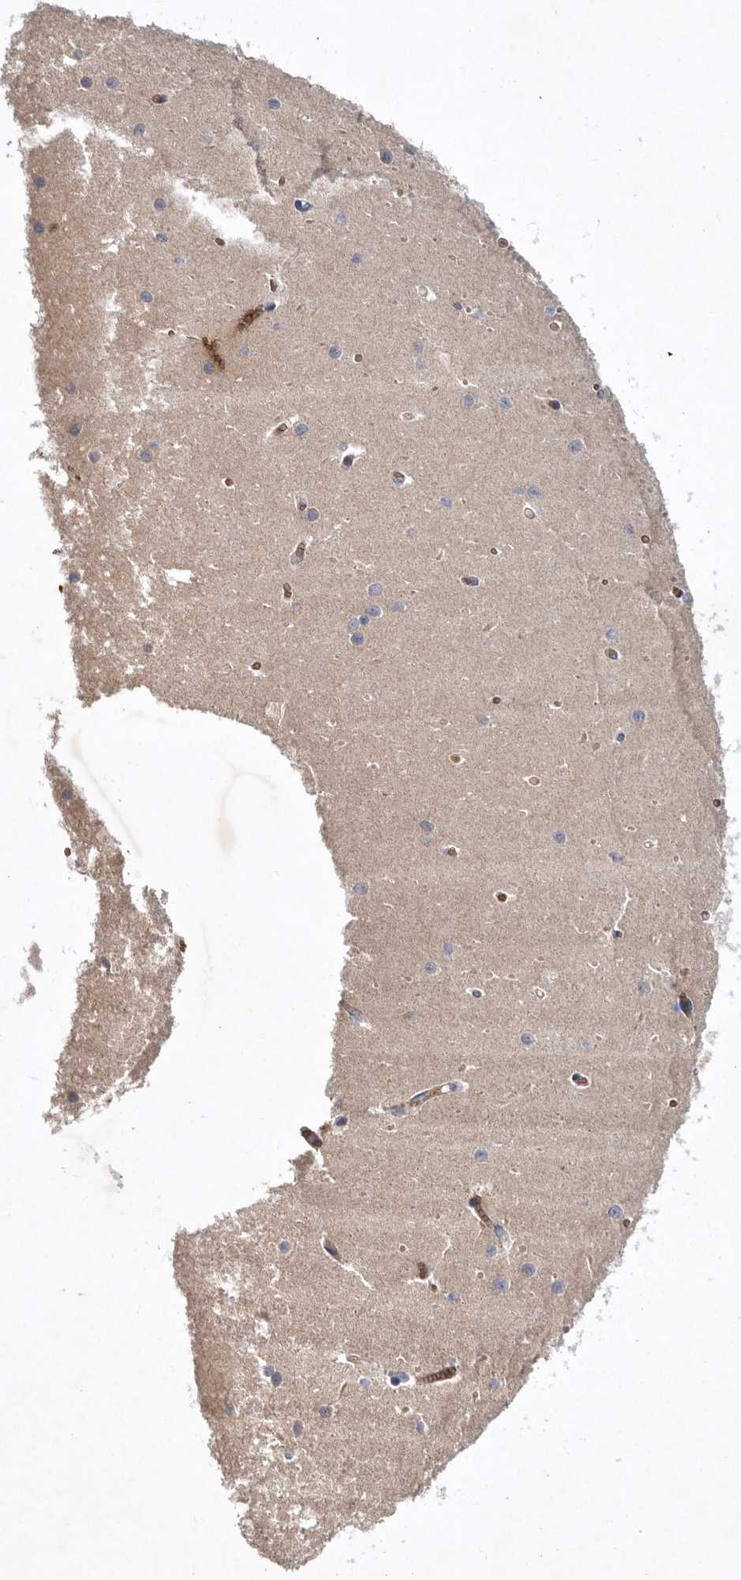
{"staining": {"intensity": "negative", "quantity": "none", "location": "none"}, "tissue": "cerebellum", "cell_type": "Cells in granular layer", "image_type": "normal", "snomed": [{"axis": "morphology", "description": "Normal tissue, NOS"}, {"axis": "topography", "description": "Cerebellum"}], "caption": "The histopathology image reveals no staining of cells in granular layer in benign cerebellum. Brightfield microscopy of immunohistochemistry stained with DAB (3,3'-diaminobenzidine) (brown) and hematoxylin (blue), captured at high magnification.", "gene": "TNFSF14", "patient": {"sex": "male", "age": 37}}